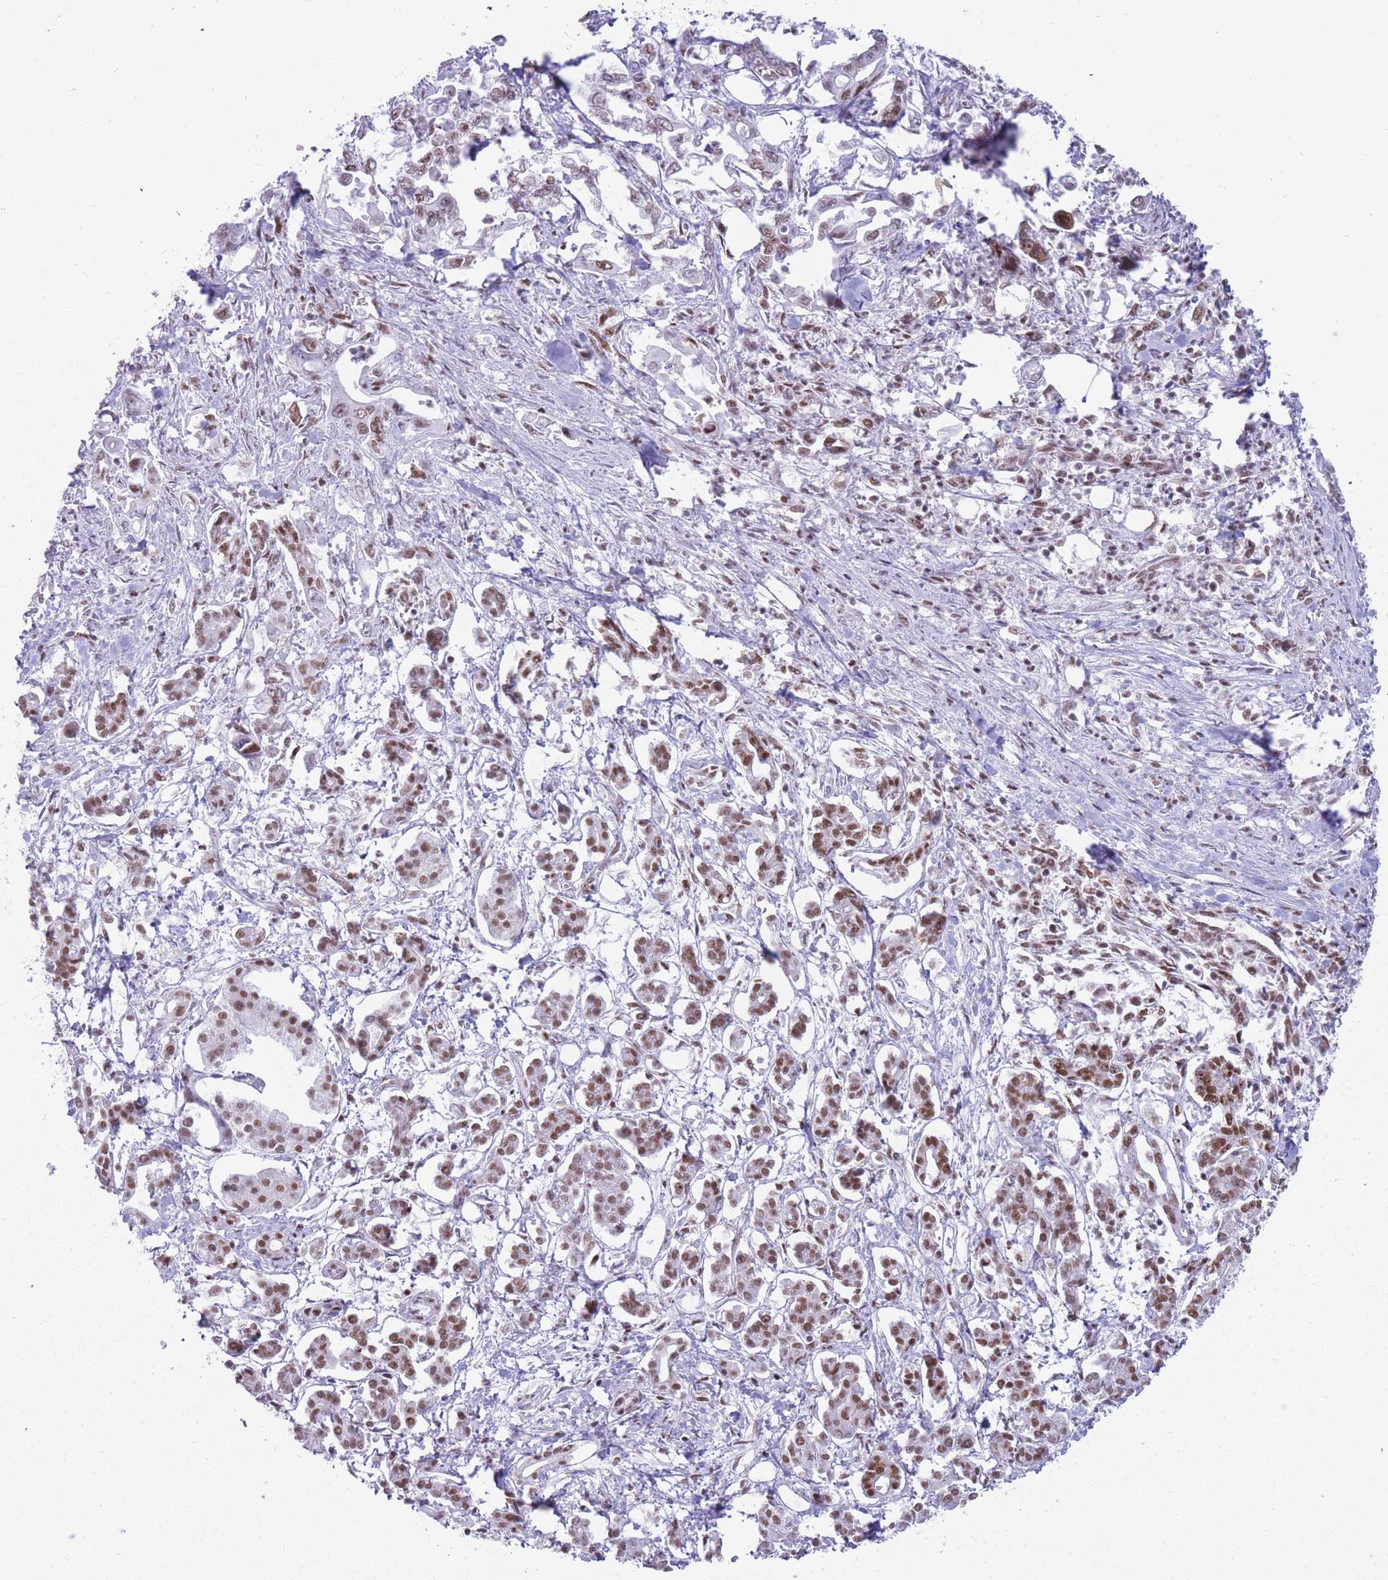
{"staining": {"intensity": "moderate", "quantity": "25%-75%", "location": "nuclear"}, "tissue": "pancreatic cancer", "cell_type": "Tumor cells", "image_type": "cancer", "snomed": [{"axis": "morphology", "description": "Adenocarcinoma, NOS"}, {"axis": "topography", "description": "Pancreas"}], "caption": "Pancreatic adenocarcinoma was stained to show a protein in brown. There is medium levels of moderate nuclear staining in approximately 25%-75% of tumor cells.", "gene": "HNRNPUL1", "patient": {"sex": "male", "age": 61}}